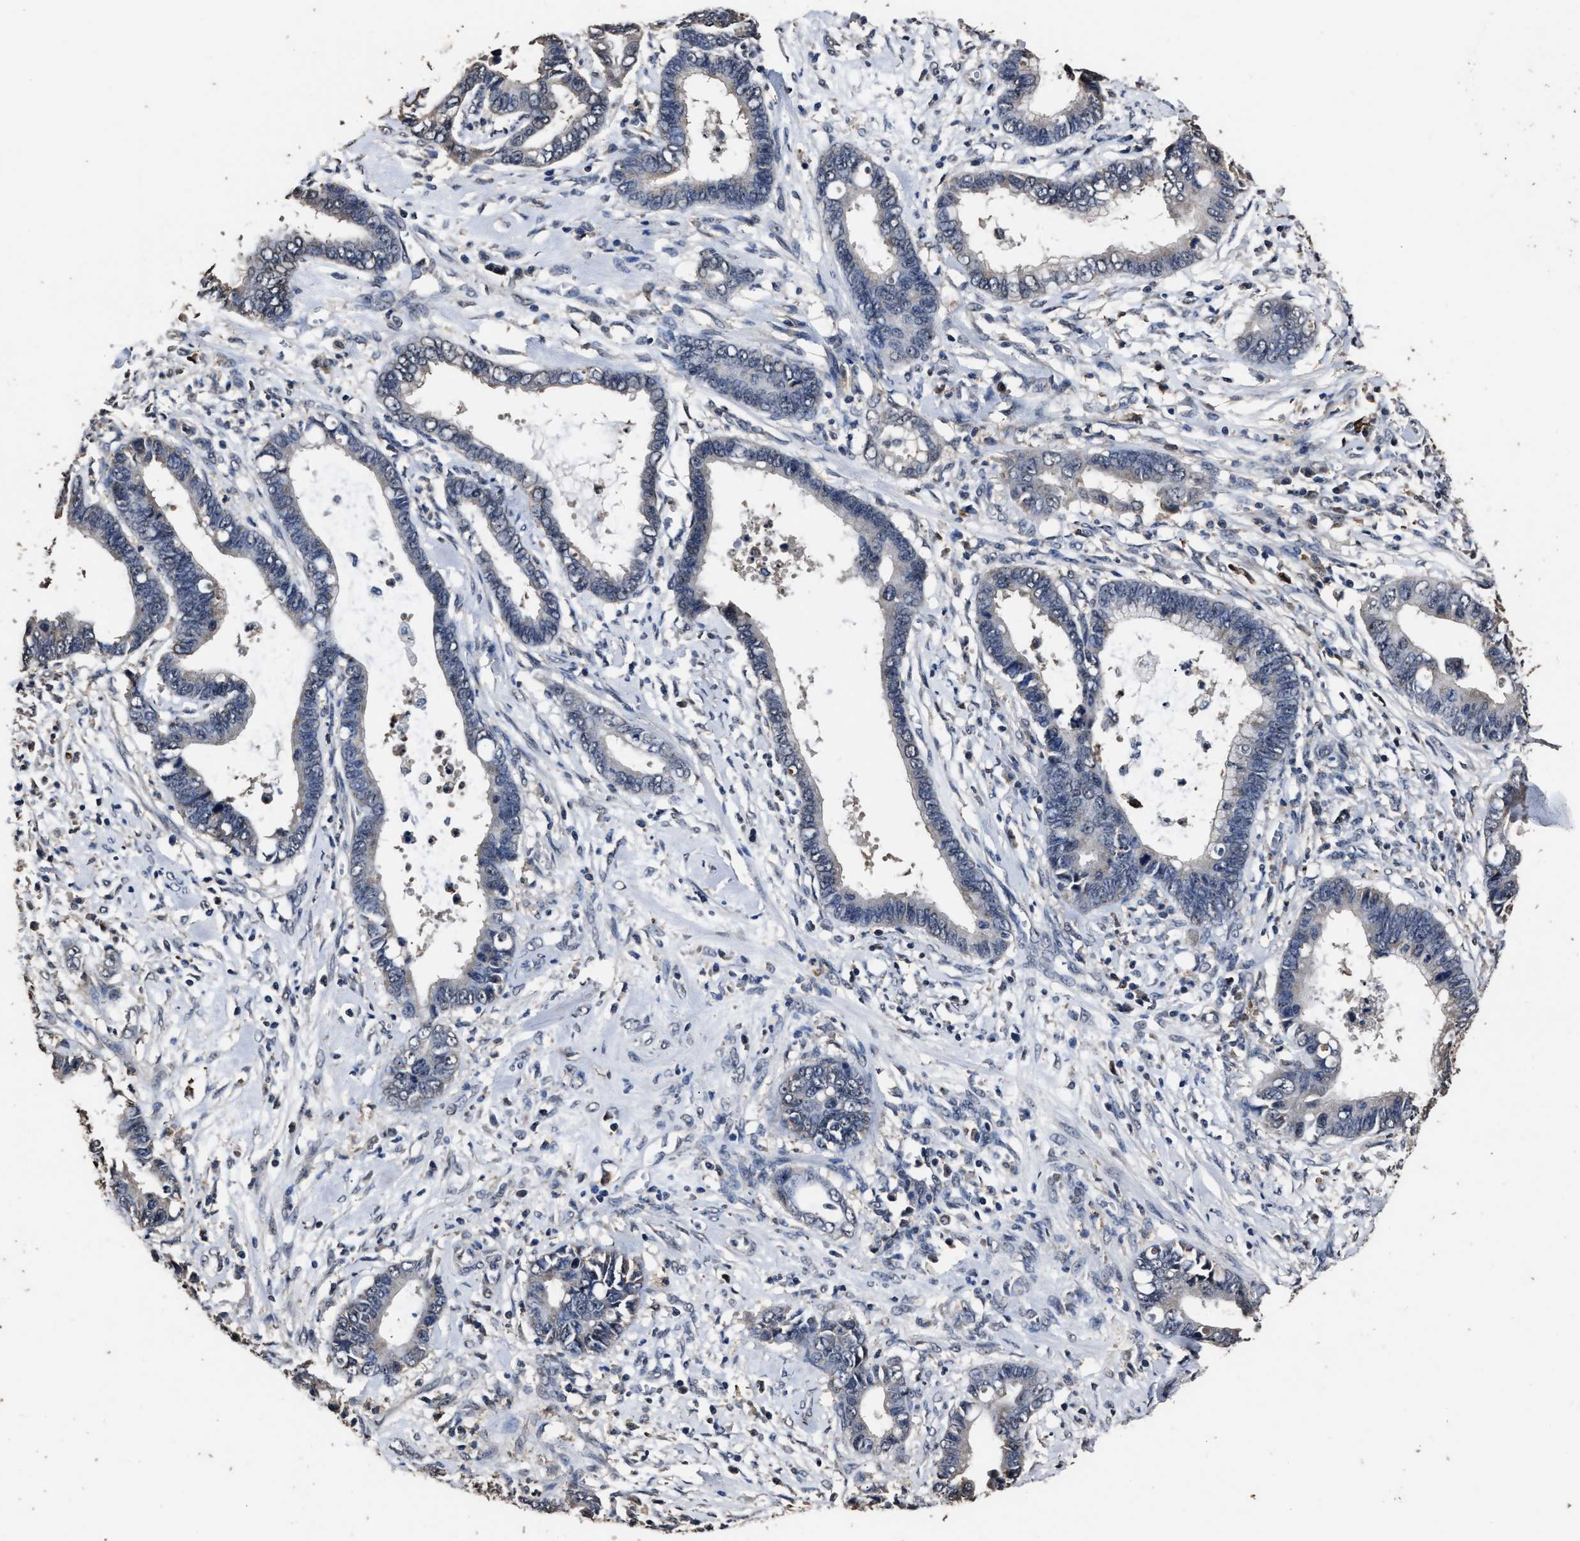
{"staining": {"intensity": "negative", "quantity": "none", "location": "none"}, "tissue": "cervical cancer", "cell_type": "Tumor cells", "image_type": "cancer", "snomed": [{"axis": "morphology", "description": "Adenocarcinoma, NOS"}, {"axis": "topography", "description": "Cervix"}], "caption": "This is an immunohistochemistry micrograph of cervical cancer. There is no expression in tumor cells.", "gene": "RSBN1L", "patient": {"sex": "female", "age": 44}}